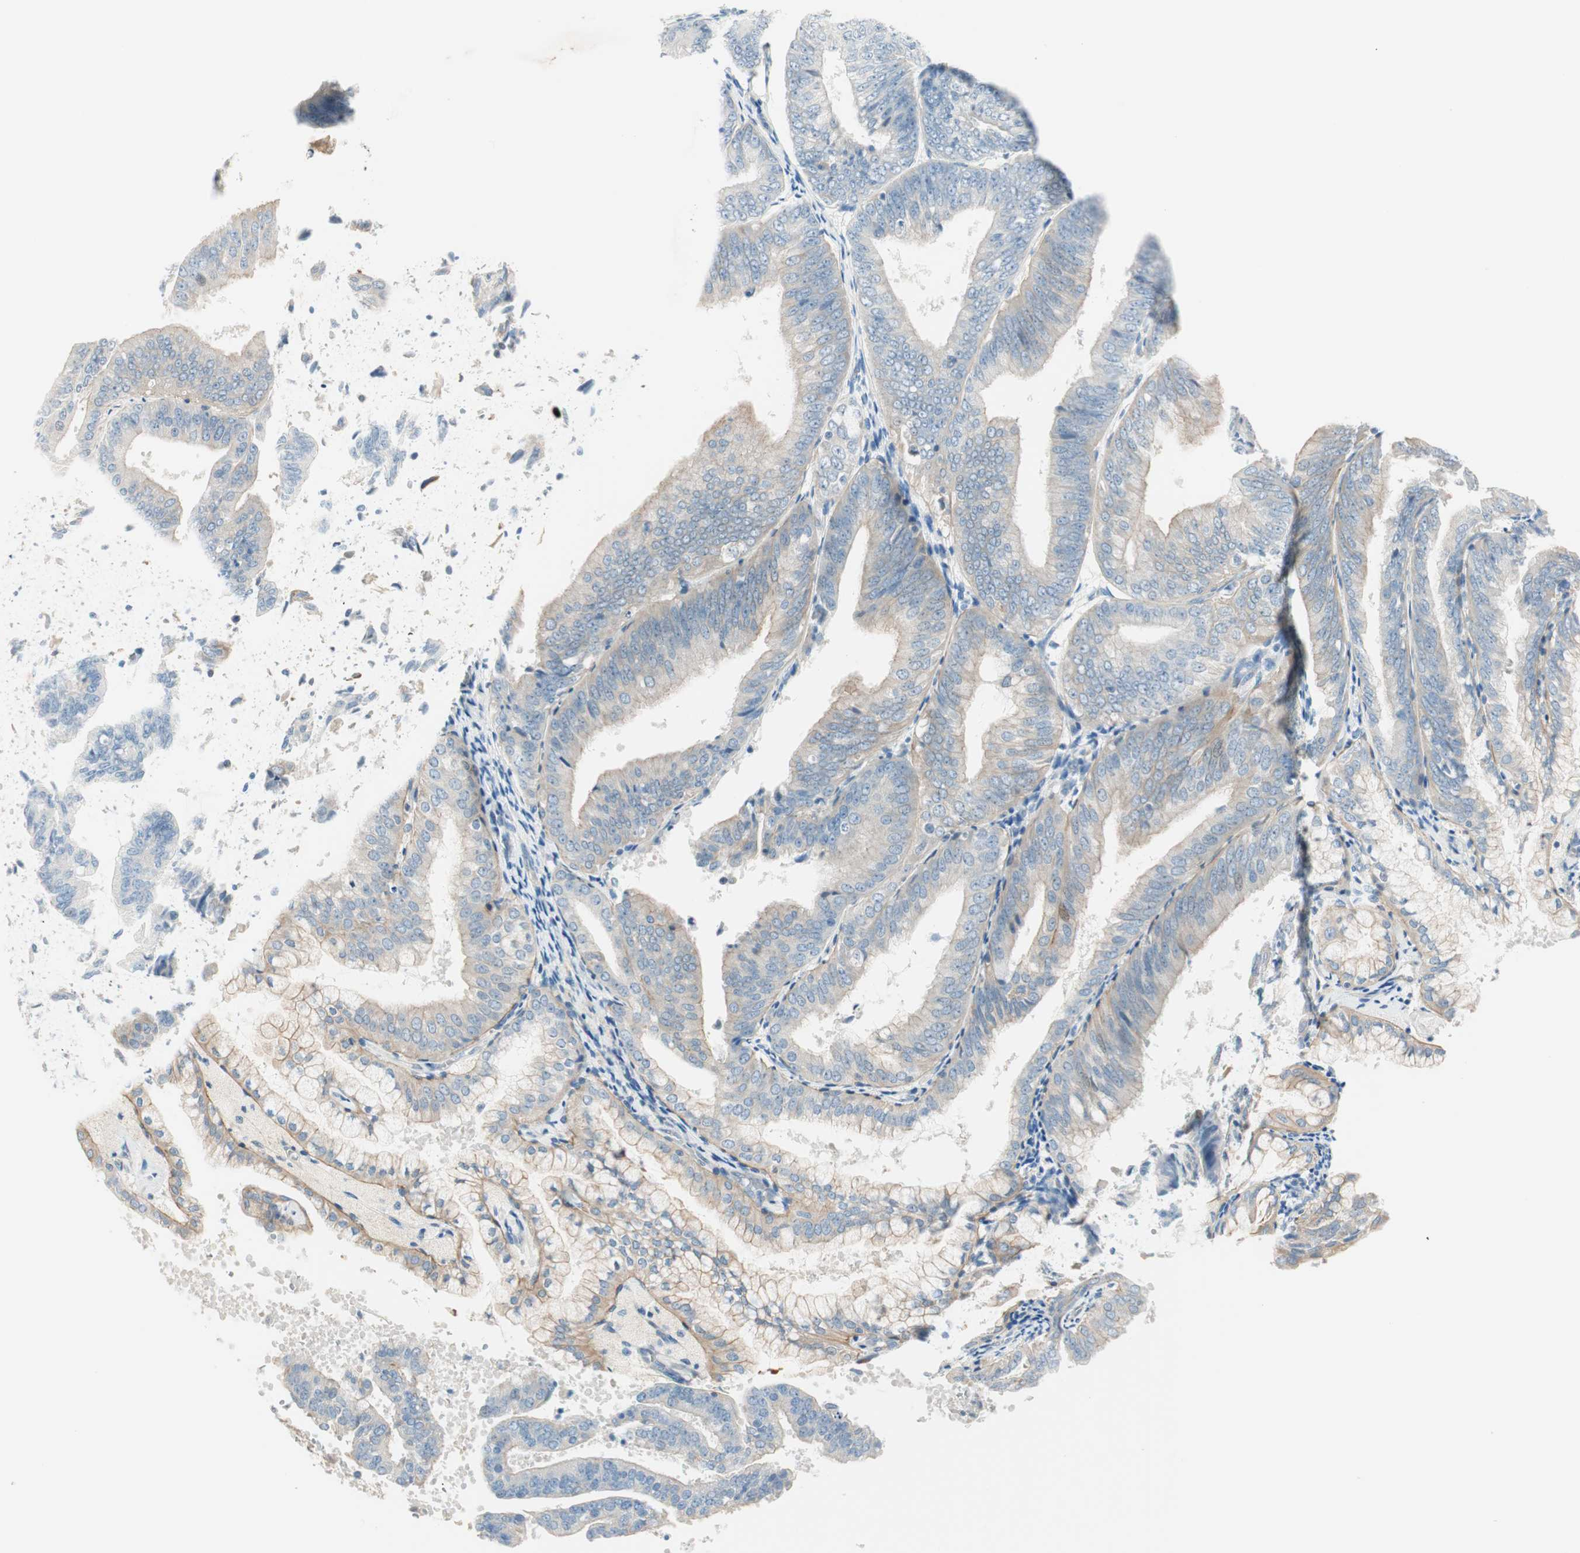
{"staining": {"intensity": "weak", "quantity": ">75%", "location": "cytoplasmic/membranous"}, "tissue": "endometrial cancer", "cell_type": "Tumor cells", "image_type": "cancer", "snomed": [{"axis": "morphology", "description": "Adenocarcinoma, NOS"}, {"axis": "topography", "description": "Endometrium"}], "caption": "Approximately >75% of tumor cells in endometrial cancer (adenocarcinoma) exhibit weak cytoplasmic/membranous protein positivity as visualized by brown immunohistochemical staining.", "gene": "CDK3", "patient": {"sex": "female", "age": 63}}